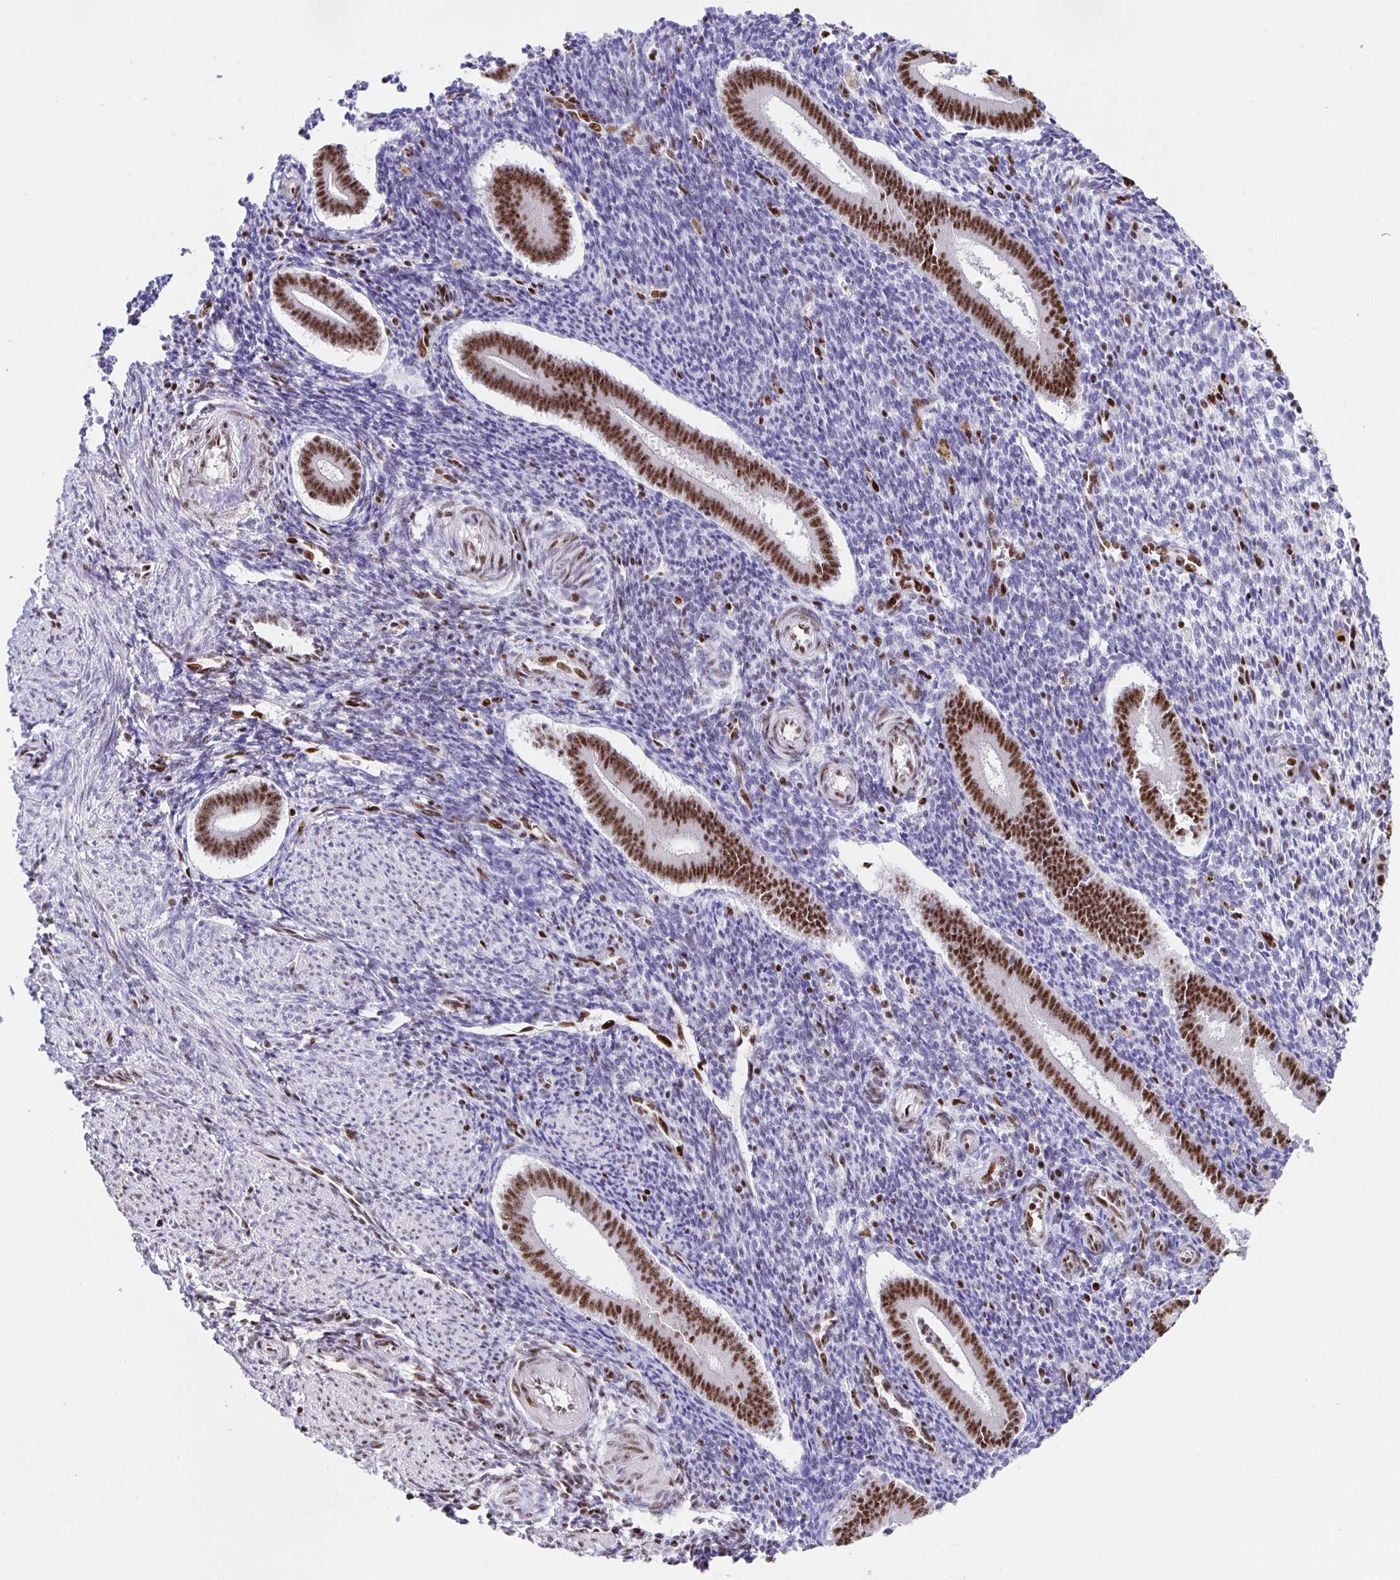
{"staining": {"intensity": "moderate", "quantity": "<25%", "location": "nuclear"}, "tissue": "endometrium", "cell_type": "Cells in endometrial stroma", "image_type": "normal", "snomed": [{"axis": "morphology", "description": "Normal tissue, NOS"}, {"axis": "topography", "description": "Endometrium"}], "caption": "Immunohistochemical staining of benign human endometrium demonstrates moderate nuclear protein staining in approximately <25% of cells in endometrial stroma. The protein of interest is stained brown, and the nuclei are stained in blue (DAB IHC with brightfield microscopy, high magnification).", "gene": "SETD5", "patient": {"sex": "female", "age": 25}}